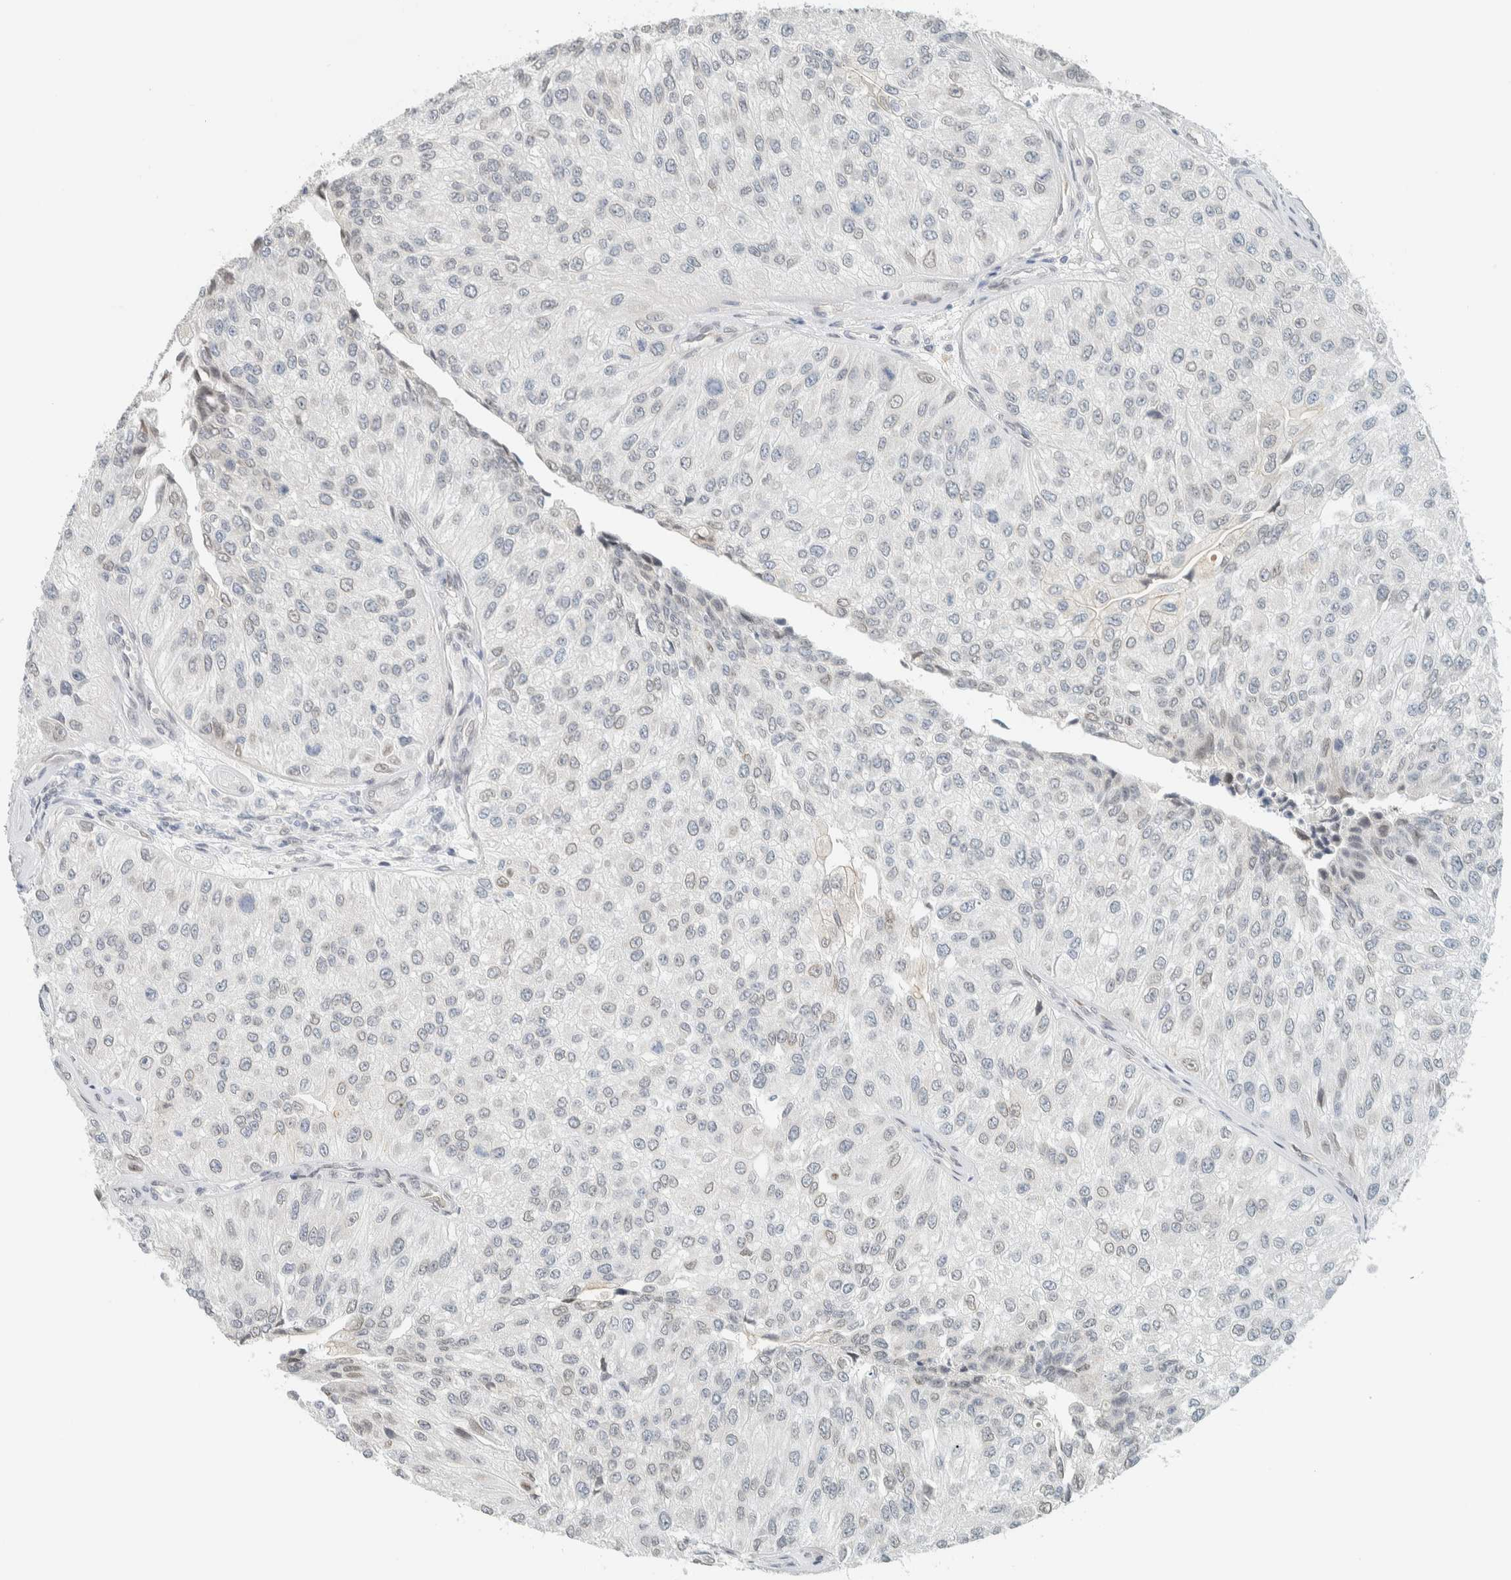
{"staining": {"intensity": "negative", "quantity": "none", "location": "none"}, "tissue": "urothelial cancer", "cell_type": "Tumor cells", "image_type": "cancer", "snomed": [{"axis": "morphology", "description": "Urothelial carcinoma, High grade"}, {"axis": "topography", "description": "Kidney"}, {"axis": "topography", "description": "Urinary bladder"}], "caption": "Immunohistochemical staining of high-grade urothelial carcinoma exhibits no significant expression in tumor cells.", "gene": "C1QTNF12", "patient": {"sex": "male", "age": 77}}